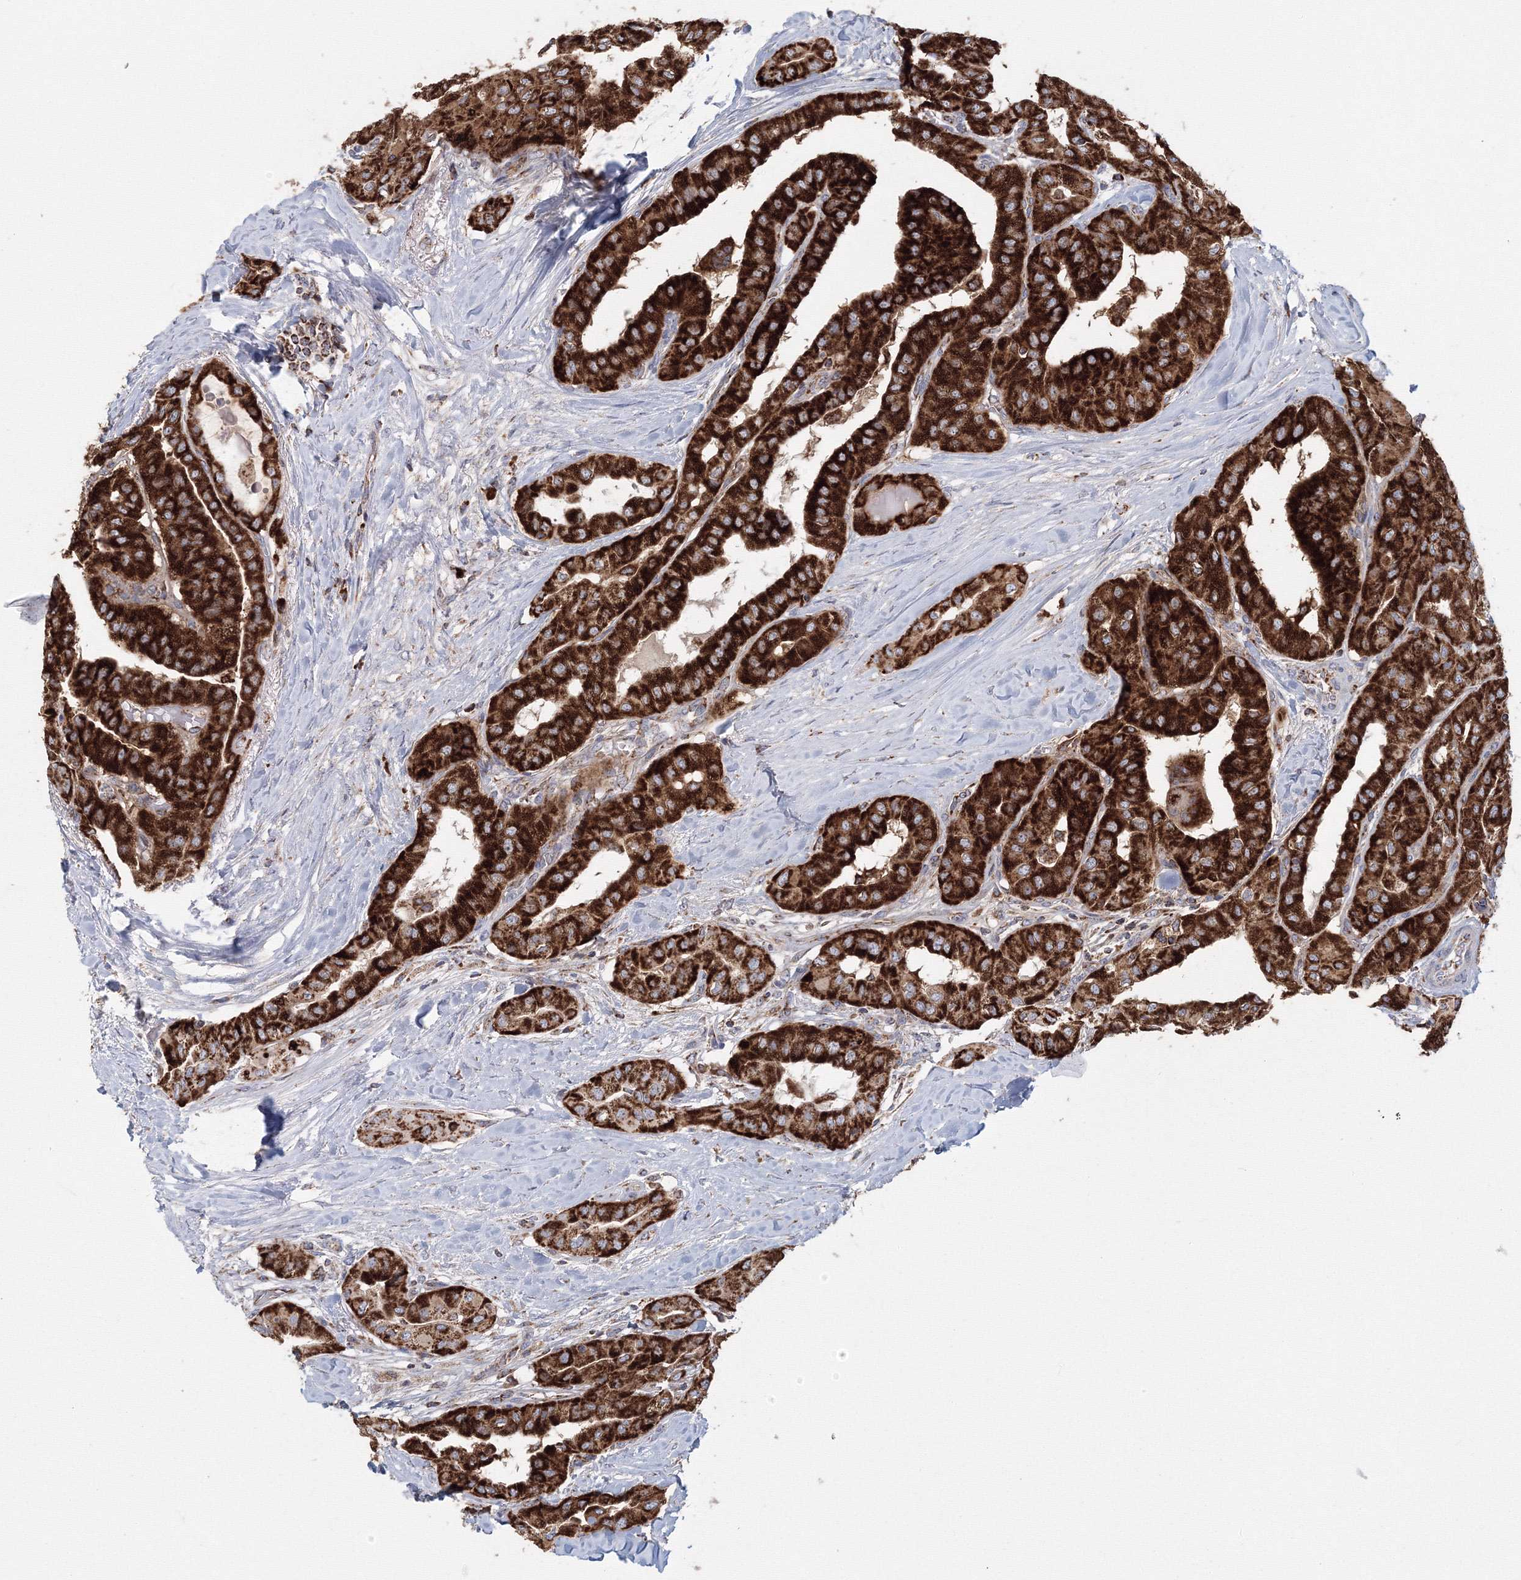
{"staining": {"intensity": "strong", "quantity": ">75%", "location": "cytoplasmic/membranous"}, "tissue": "thyroid cancer", "cell_type": "Tumor cells", "image_type": "cancer", "snomed": [{"axis": "morphology", "description": "Papillary adenocarcinoma, NOS"}, {"axis": "topography", "description": "Thyroid gland"}], "caption": "Immunohistochemical staining of papillary adenocarcinoma (thyroid) demonstrates high levels of strong cytoplasmic/membranous positivity in approximately >75% of tumor cells.", "gene": "GRPEL1", "patient": {"sex": "female", "age": 59}}